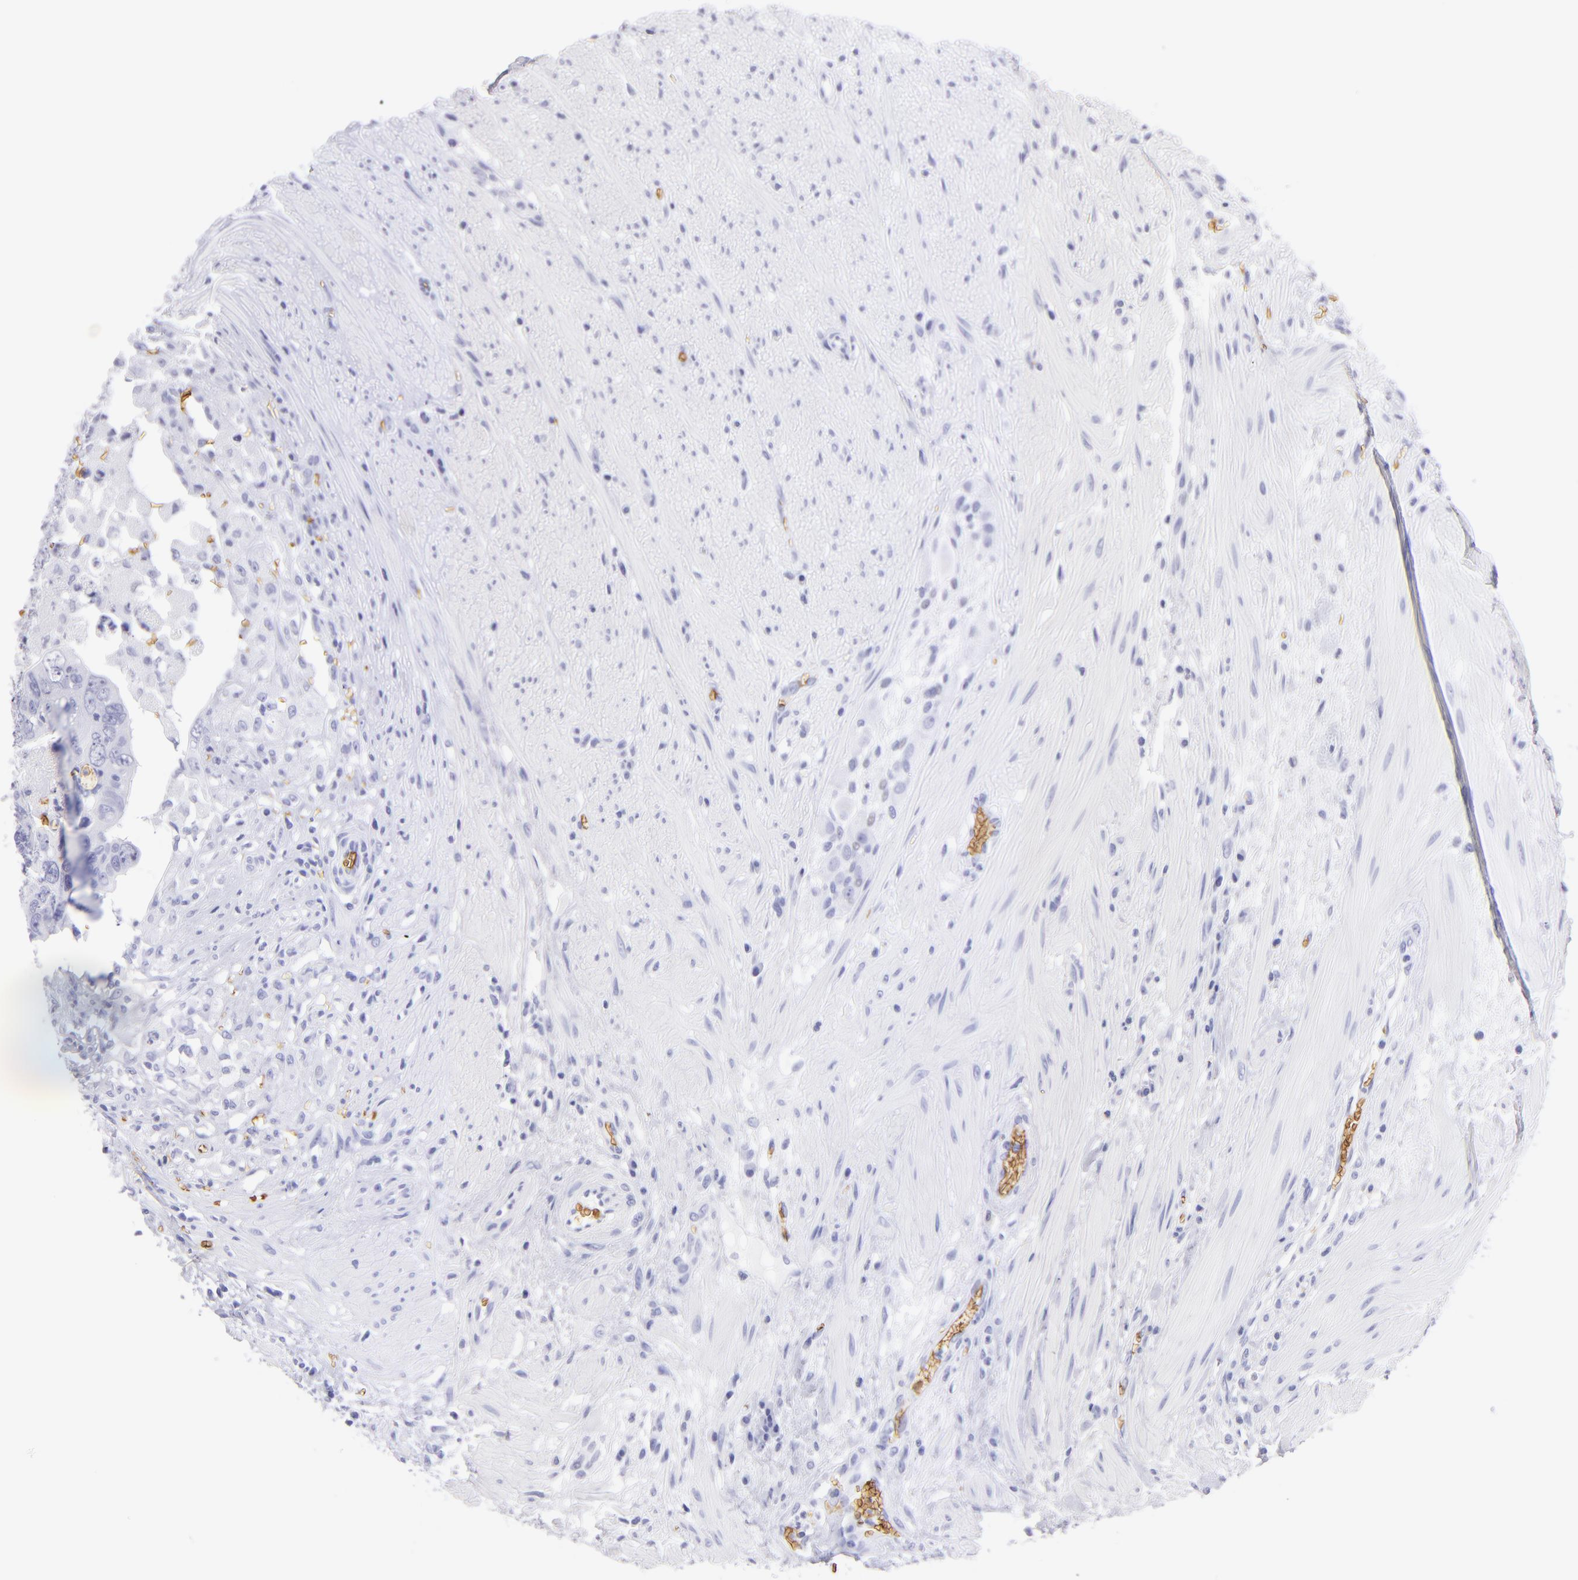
{"staining": {"intensity": "negative", "quantity": "none", "location": "none"}, "tissue": "colorectal cancer", "cell_type": "Tumor cells", "image_type": "cancer", "snomed": [{"axis": "morphology", "description": "Adenocarcinoma, NOS"}, {"axis": "topography", "description": "Rectum"}], "caption": "This histopathology image is of adenocarcinoma (colorectal) stained with IHC to label a protein in brown with the nuclei are counter-stained blue. There is no expression in tumor cells. (Stains: DAB immunohistochemistry with hematoxylin counter stain, Microscopy: brightfield microscopy at high magnification).", "gene": "GYPA", "patient": {"sex": "male", "age": 53}}